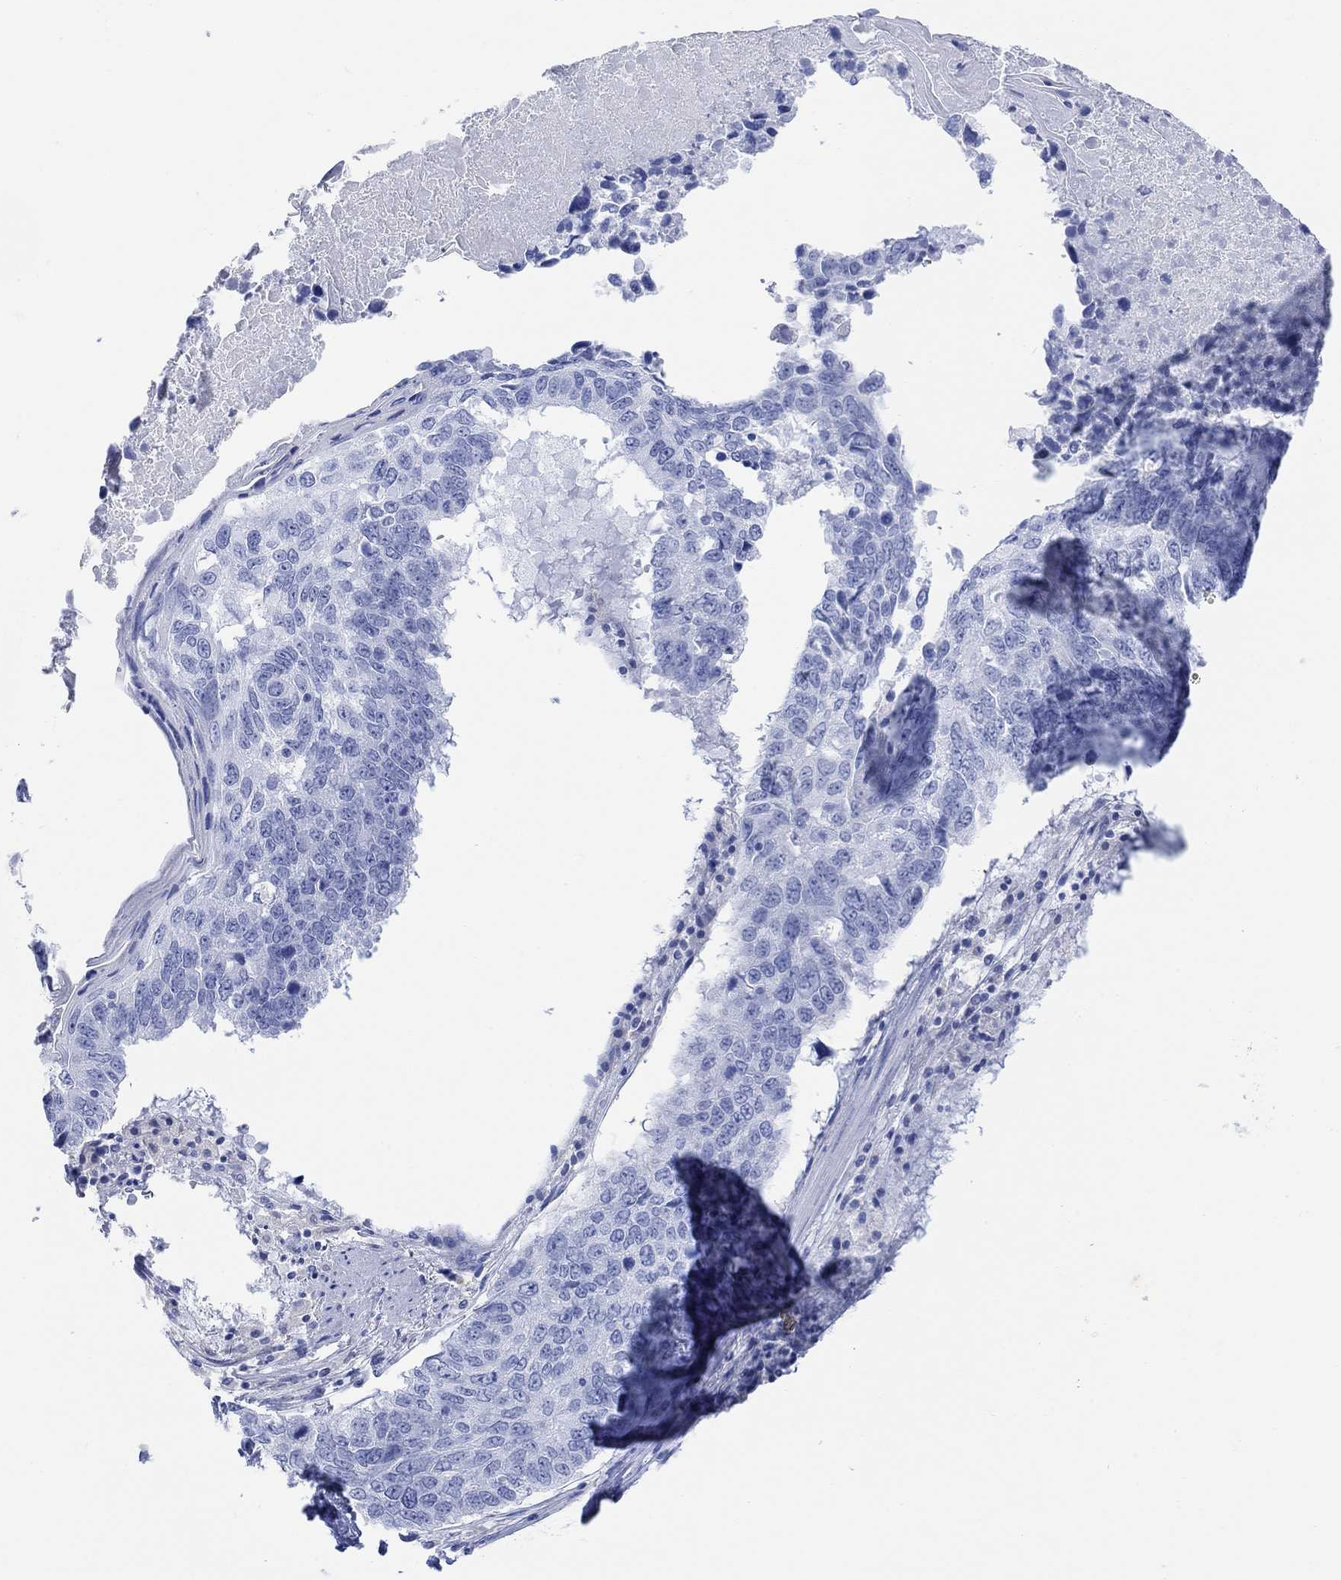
{"staining": {"intensity": "negative", "quantity": "none", "location": "none"}, "tissue": "lung cancer", "cell_type": "Tumor cells", "image_type": "cancer", "snomed": [{"axis": "morphology", "description": "Squamous cell carcinoma, NOS"}, {"axis": "topography", "description": "Lung"}], "caption": "Histopathology image shows no protein staining in tumor cells of lung cancer tissue. The staining was performed using DAB (3,3'-diaminobenzidine) to visualize the protein expression in brown, while the nuclei were stained in blue with hematoxylin (Magnification: 20x).", "gene": "GNG13", "patient": {"sex": "male", "age": 73}}